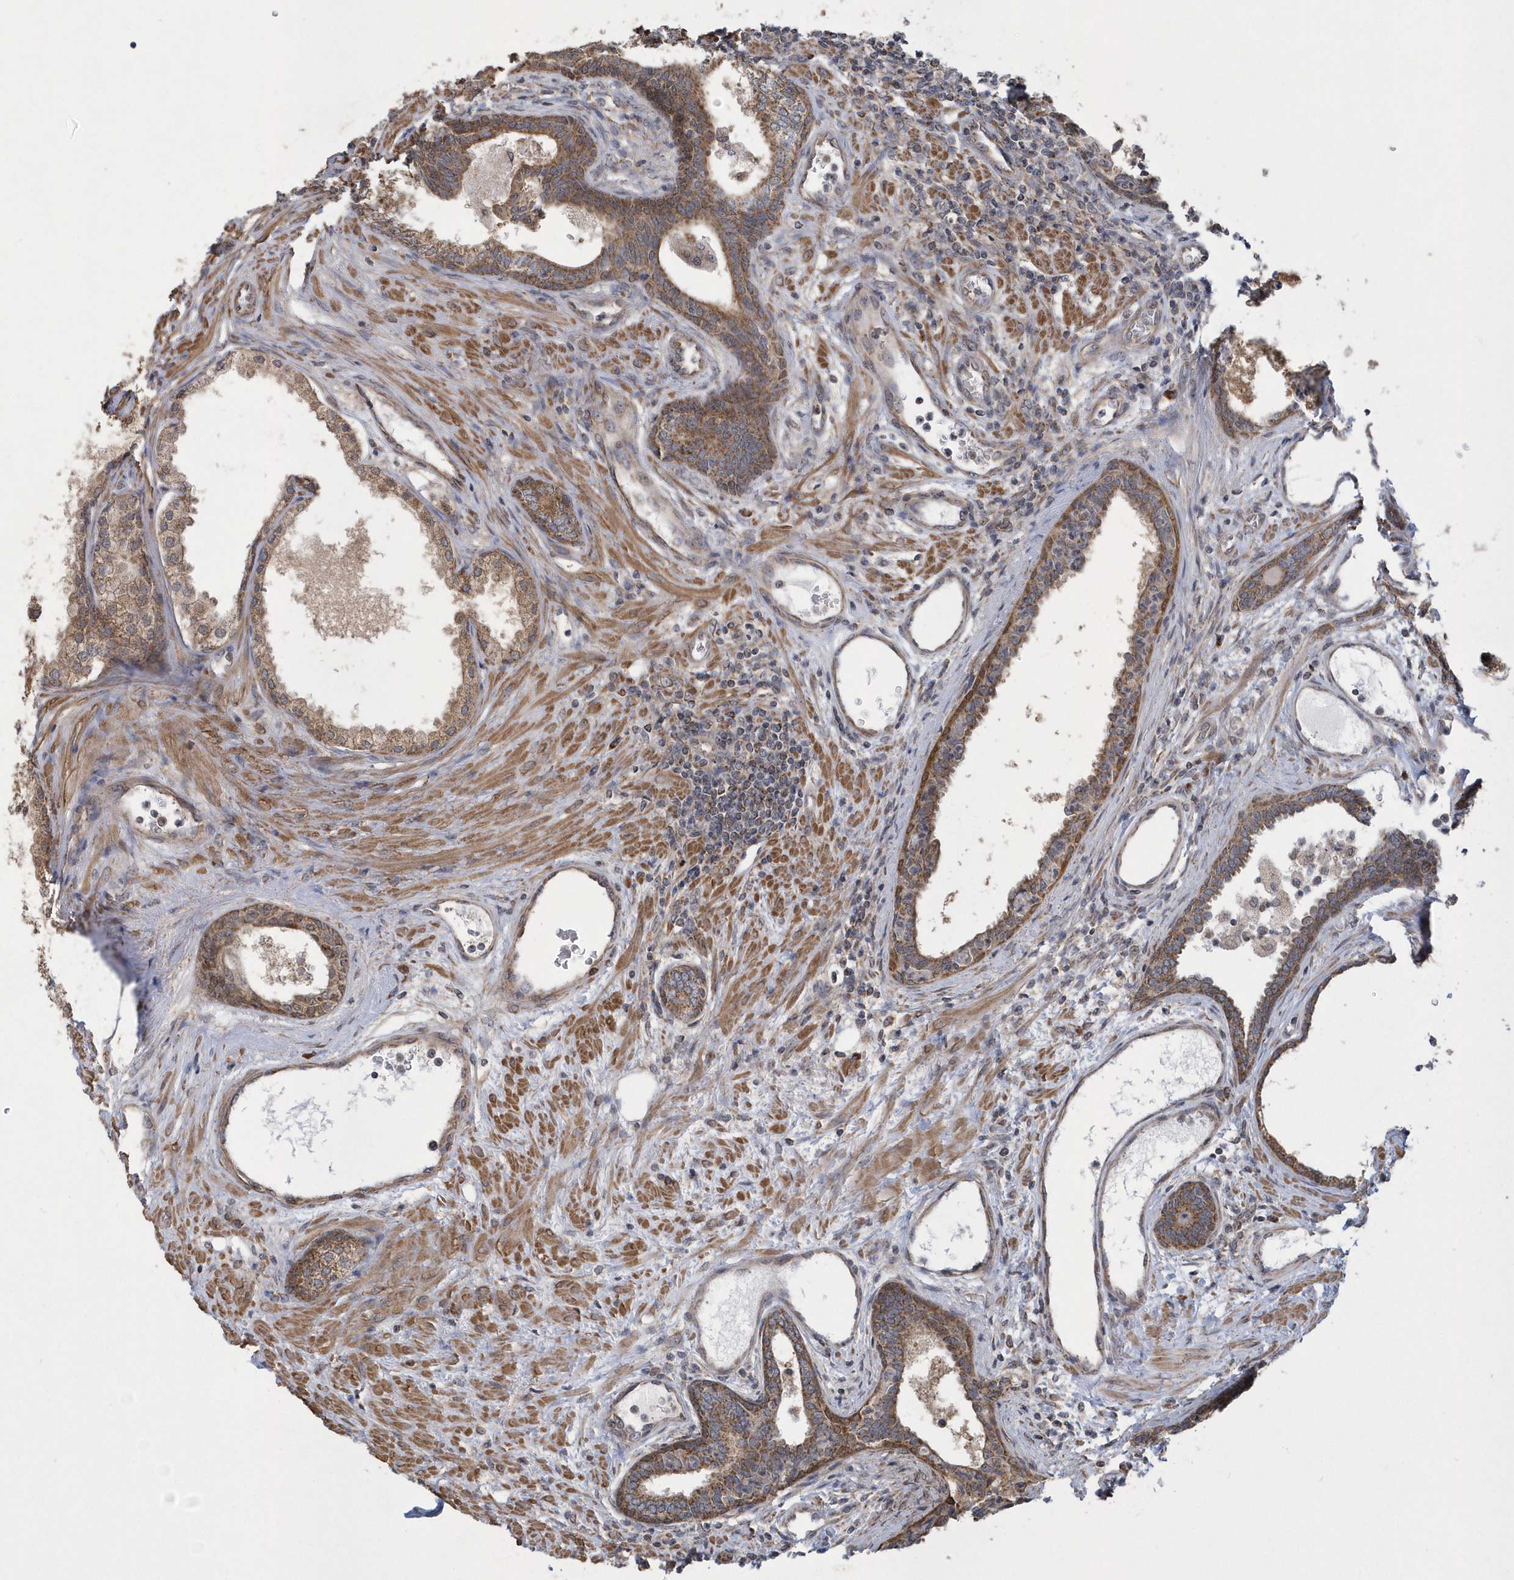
{"staining": {"intensity": "moderate", "quantity": ">75%", "location": "cytoplasmic/membranous"}, "tissue": "prostate", "cell_type": "Glandular cells", "image_type": "normal", "snomed": [{"axis": "morphology", "description": "Normal tissue, NOS"}, {"axis": "topography", "description": "Prostate"}], "caption": "Approximately >75% of glandular cells in benign prostate demonstrate moderate cytoplasmic/membranous protein expression as visualized by brown immunohistochemical staining.", "gene": "SLX9", "patient": {"sex": "male", "age": 76}}